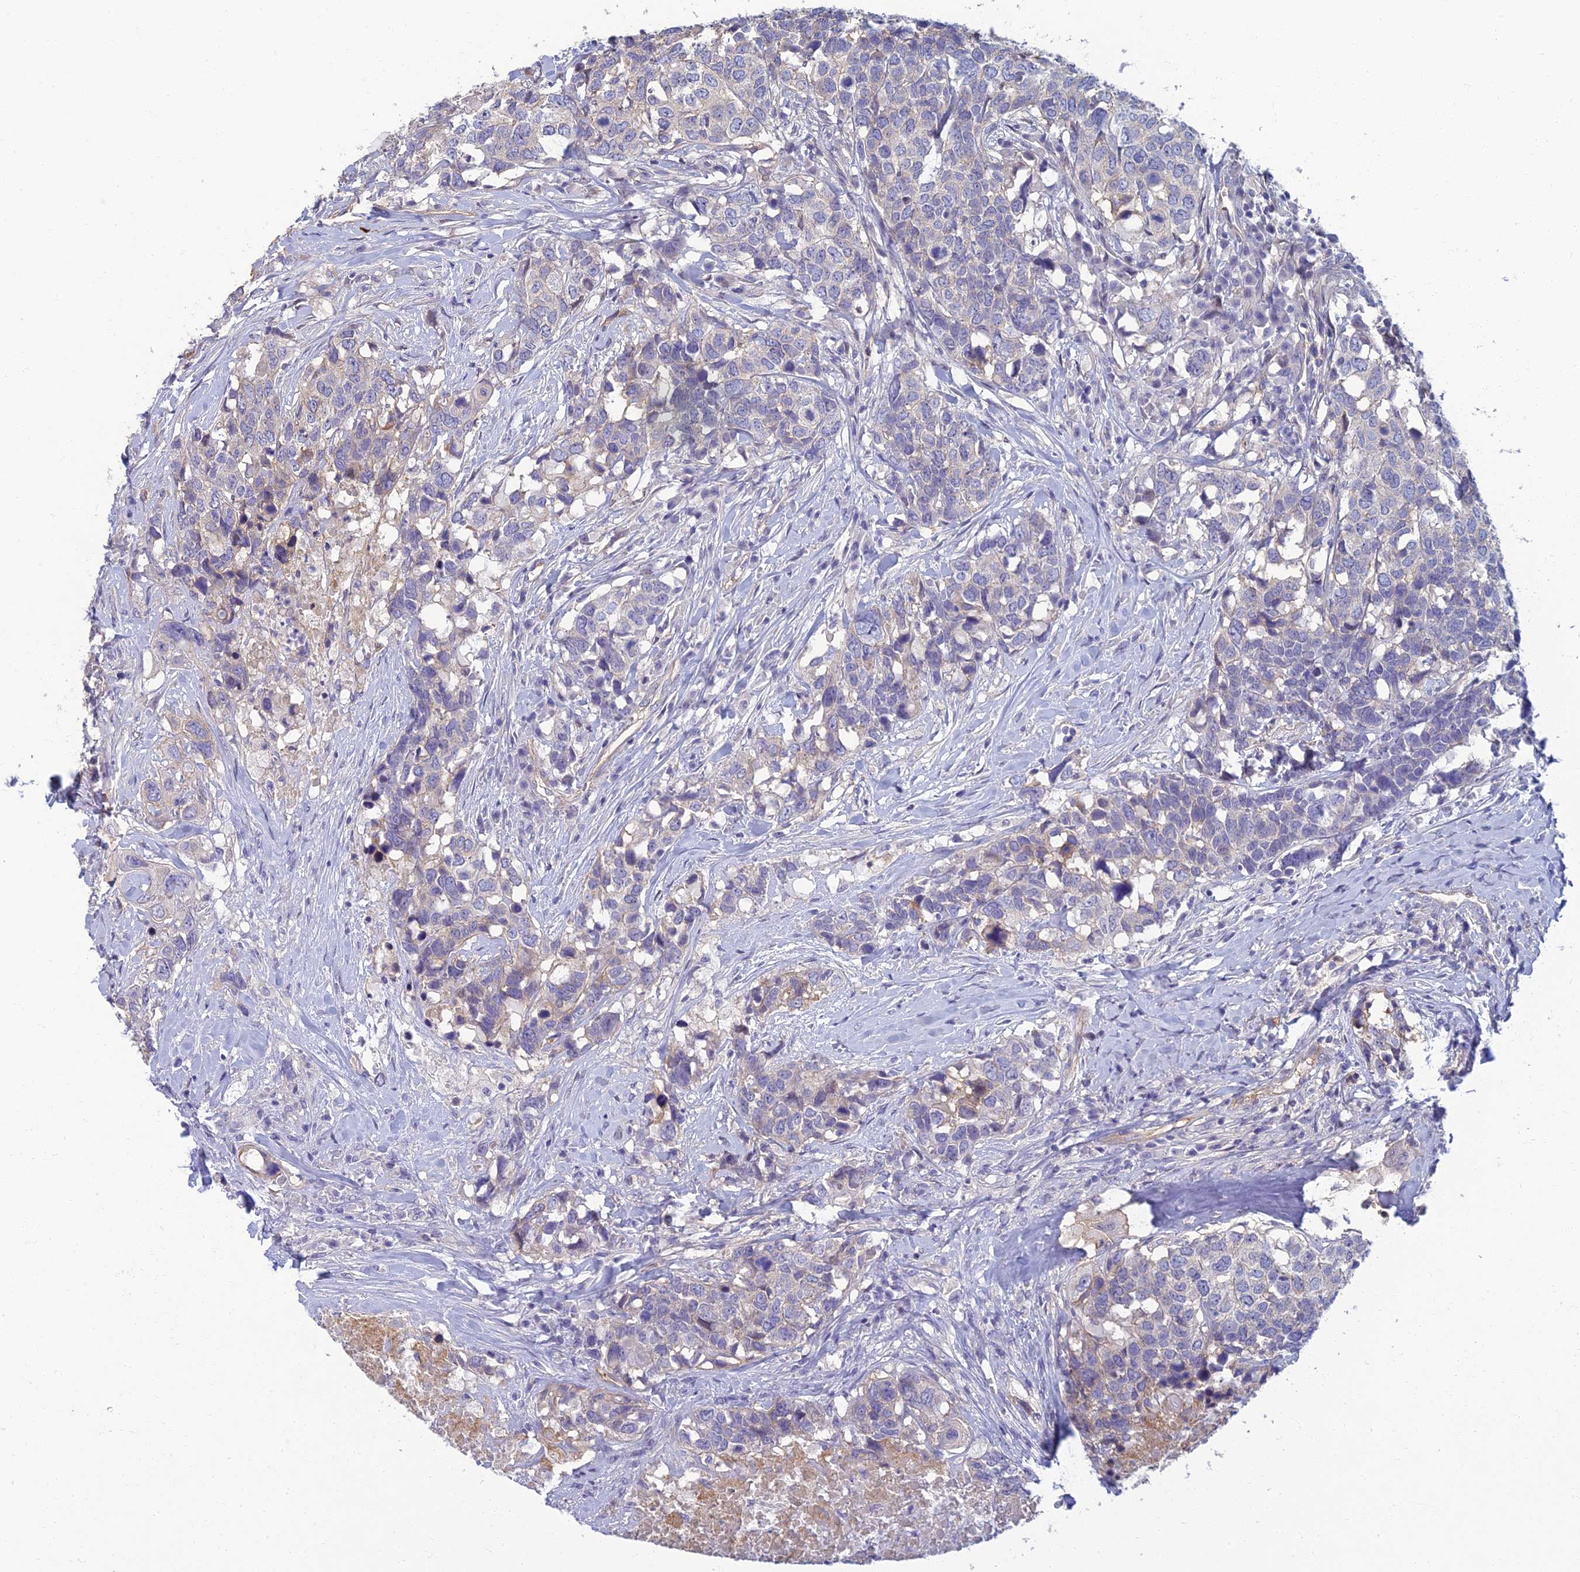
{"staining": {"intensity": "negative", "quantity": "none", "location": "none"}, "tissue": "head and neck cancer", "cell_type": "Tumor cells", "image_type": "cancer", "snomed": [{"axis": "morphology", "description": "Squamous cell carcinoma, NOS"}, {"axis": "topography", "description": "Head-Neck"}], "caption": "The image reveals no significant staining in tumor cells of head and neck cancer.", "gene": "NEURL1", "patient": {"sex": "male", "age": 66}}